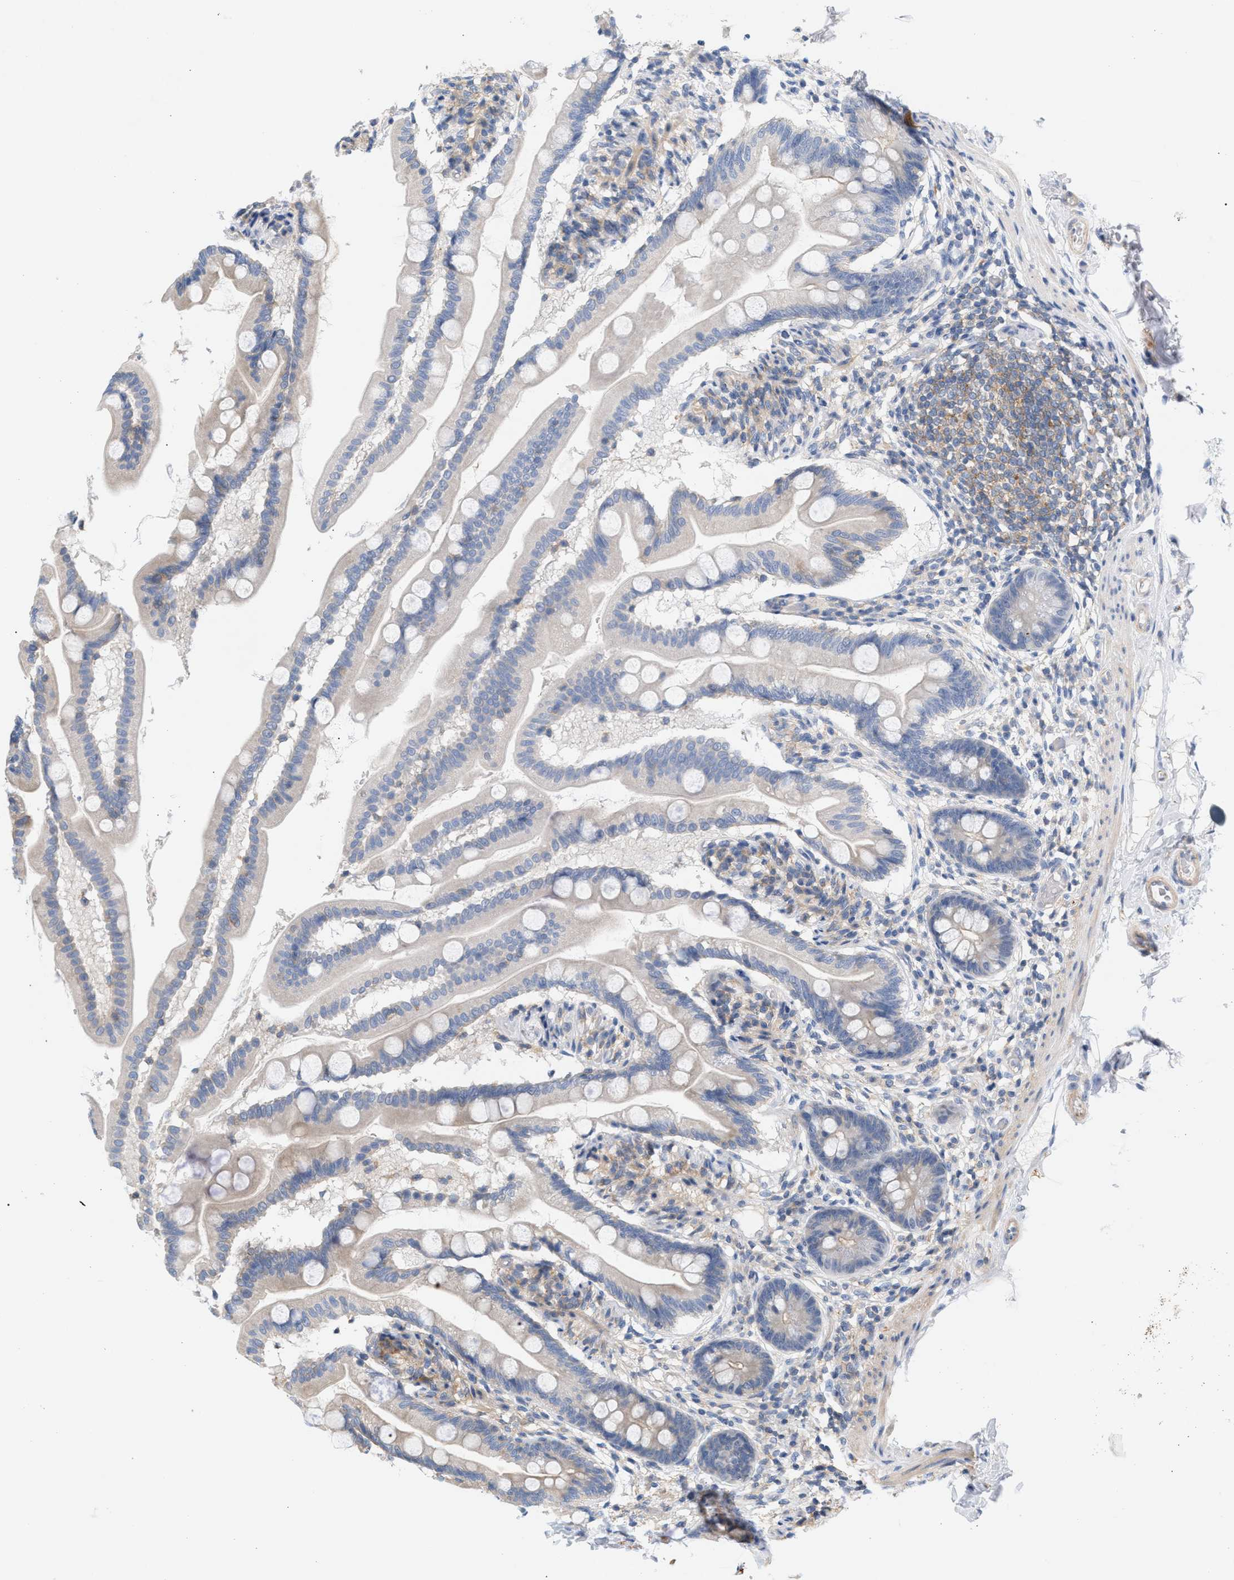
{"staining": {"intensity": "moderate", "quantity": "<25%", "location": "cytoplasmic/membranous"}, "tissue": "small intestine", "cell_type": "Glandular cells", "image_type": "normal", "snomed": [{"axis": "morphology", "description": "Normal tissue, NOS"}, {"axis": "topography", "description": "Small intestine"}], "caption": "The image shows a brown stain indicating the presence of a protein in the cytoplasmic/membranous of glandular cells in small intestine. (DAB IHC with brightfield microscopy, high magnification).", "gene": "LRCH1", "patient": {"sex": "female", "age": 56}}